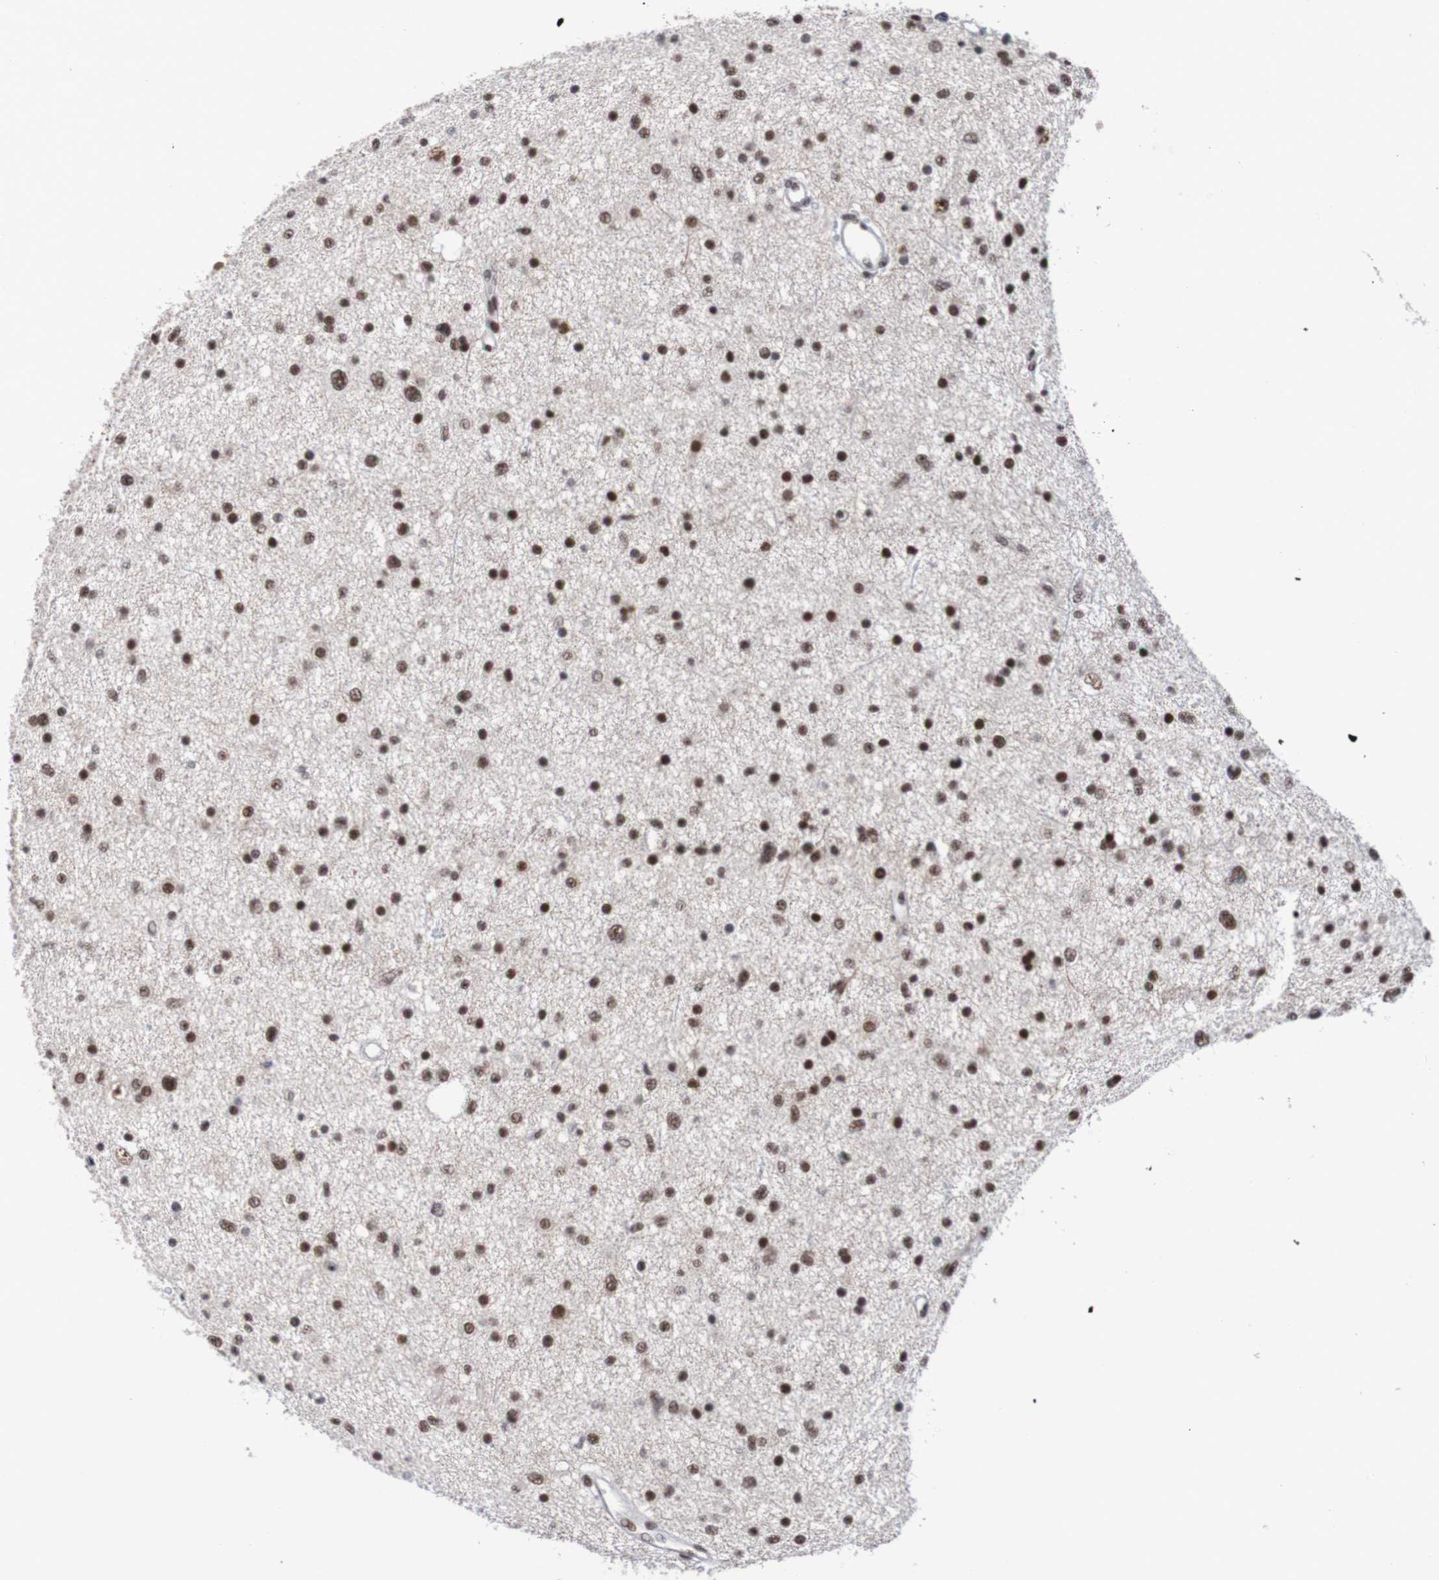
{"staining": {"intensity": "strong", "quantity": "25%-75%", "location": "nuclear"}, "tissue": "glioma", "cell_type": "Tumor cells", "image_type": "cancer", "snomed": [{"axis": "morphology", "description": "Glioma, malignant, Low grade"}, {"axis": "topography", "description": "Brain"}], "caption": "An IHC micrograph of tumor tissue is shown. Protein staining in brown highlights strong nuclear positivity in low-grade glioma (malignant) within tumor cells.", "gene": "CDC5L", "patient": {"sex": "female", "age": 37}}